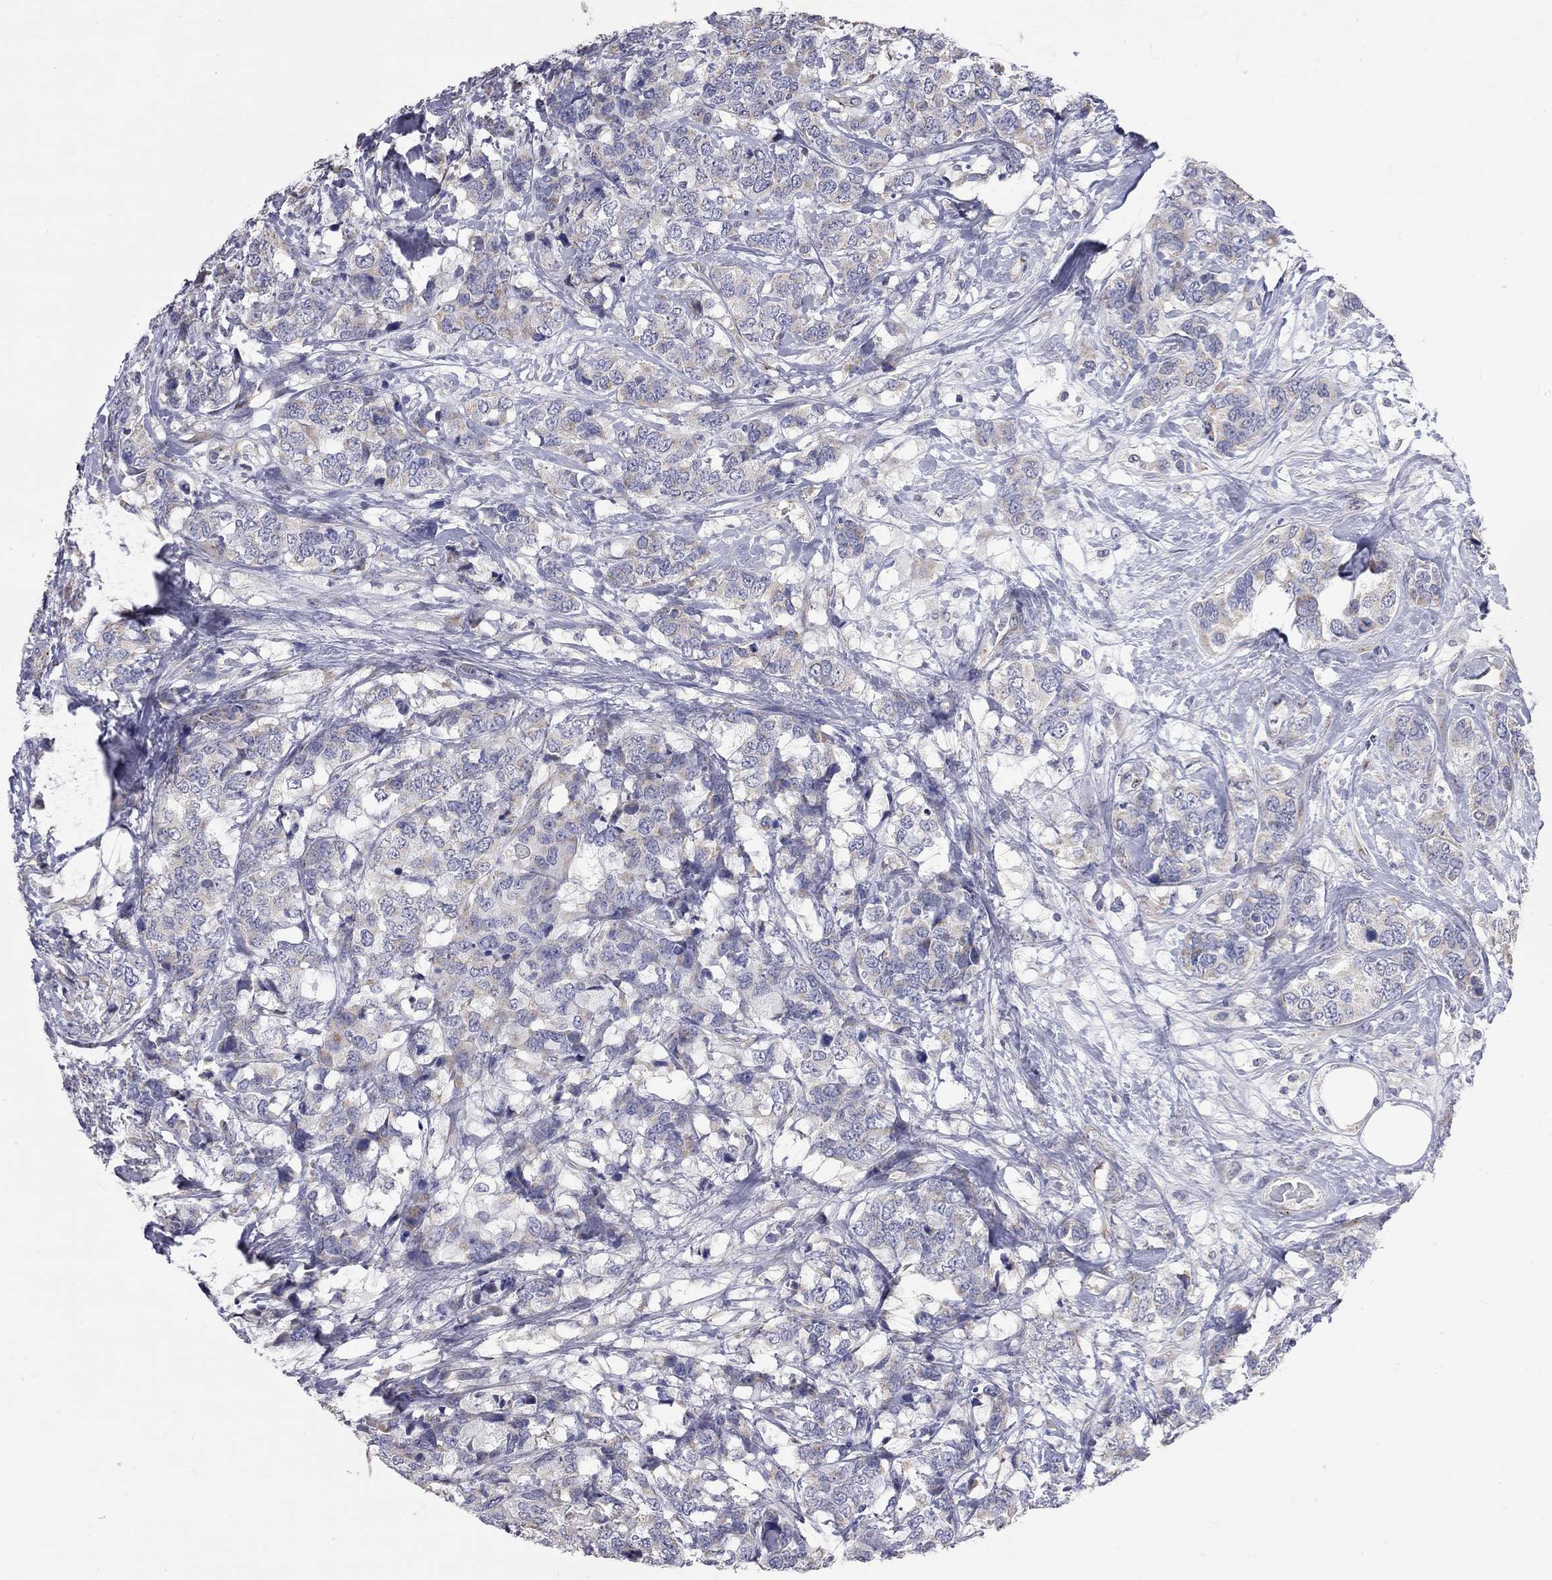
{"staining": {"intensity": "weak", "quantity": "<25%", "location": "cytoplasmic/membranous"}, "tissue": "breast cancer", "cell_type": "Tumor cells", "image_type": "cancer", "snomed": [{"axis": "morphology", "description": "Lobular carcinoma"}, {"axis": "topography", "description": "Breast"}], "caption": "An IHC micrograph of breast cancer (lobular carcinoma) is shown. There is no staining in tumor cells of breast cancer (lobular carcinoma). (DAB immunohistochemistry, high magnification).", "gene": "OPRK1", "patient": {"sex": "female", "age": 59}}